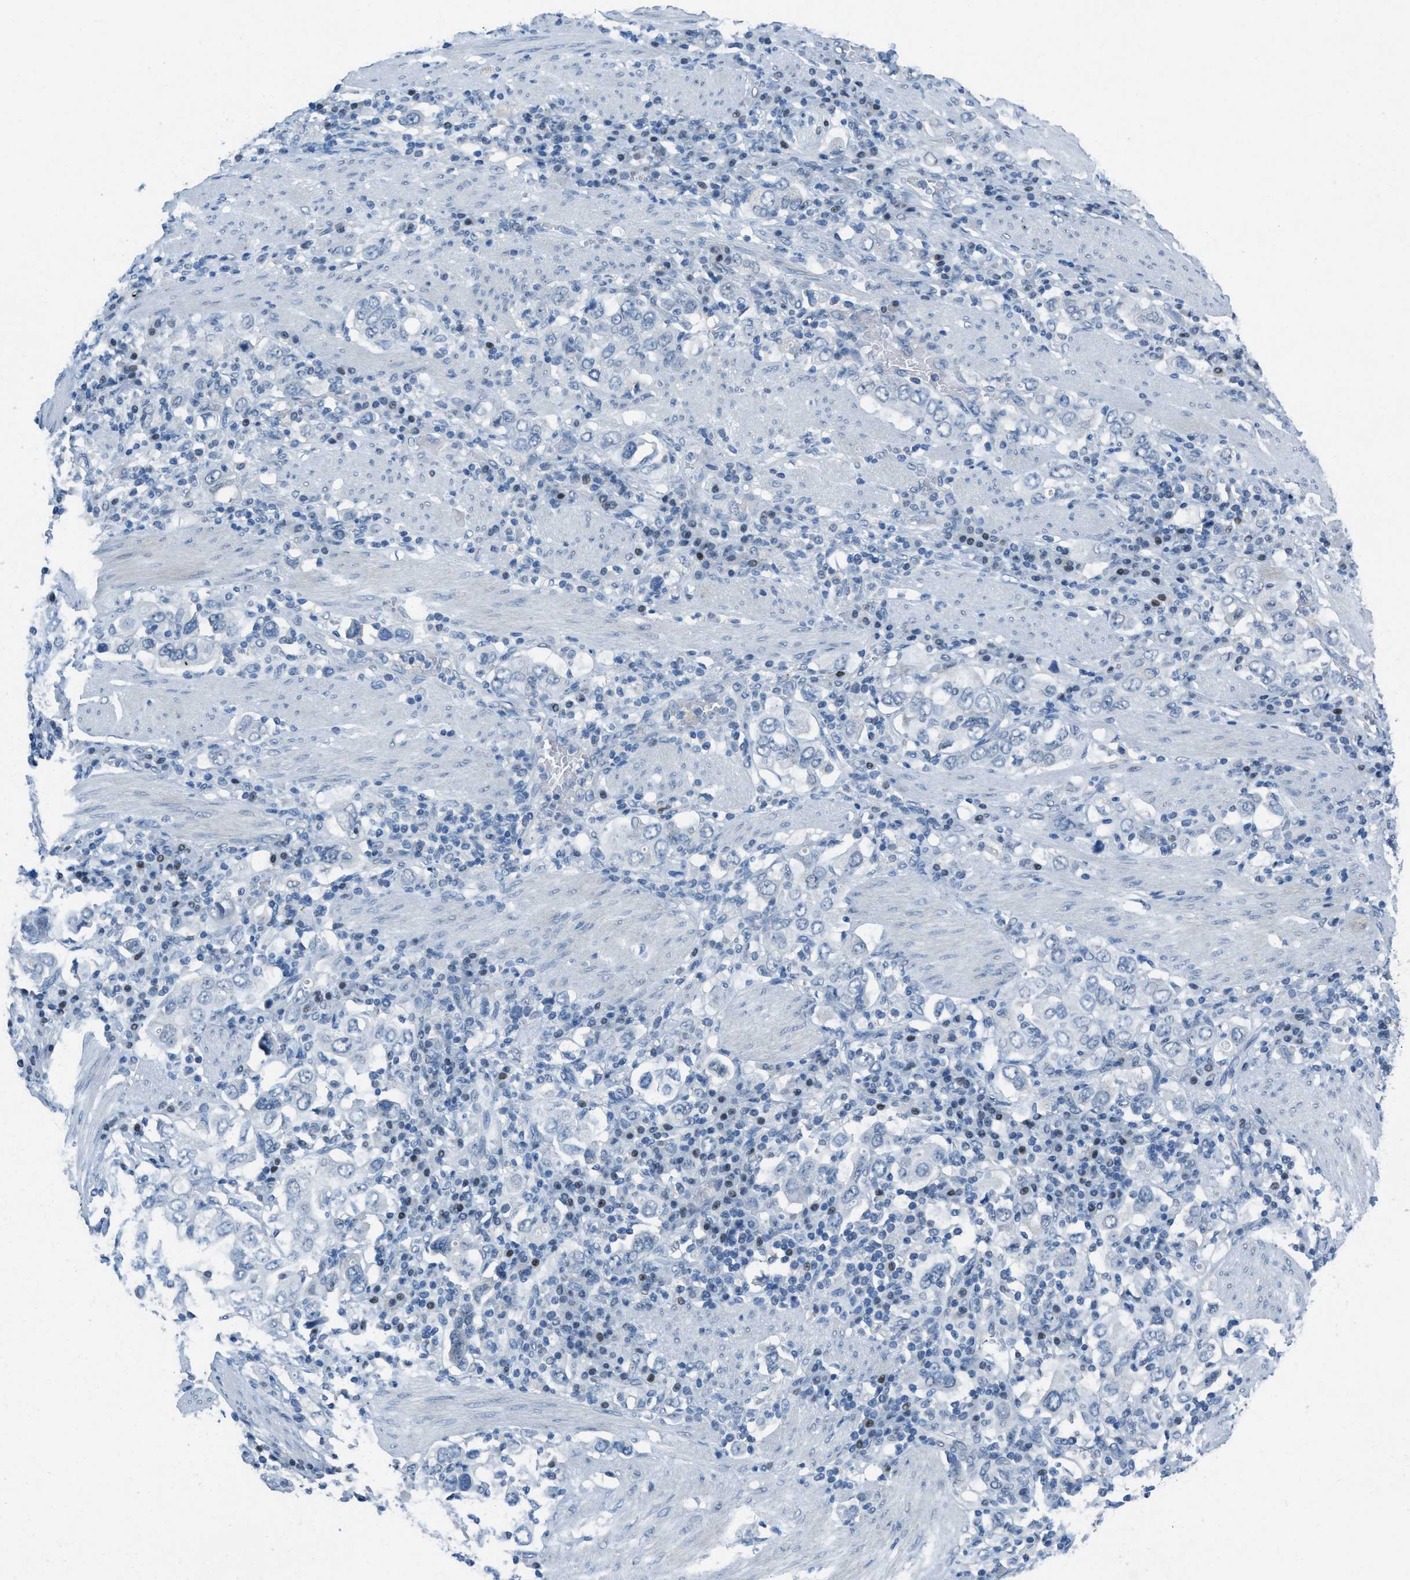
{"staining": {"intensity": "negative", "quantity": "none", "location": "none"}, "tissue": "stomach cancer", "cell_type": "Tumor cells", "image_type": "cancer", "snomed": [{"axis": "morphology", "description": "Adenocarcinoma, NOS"}, {"axis": "topography", "description": "Stomach, upper"}], "caption": "The histopathology image demonstrates no significant staining in tumor cells of stomach adenocarcinoma.", "gene": "TTC13", "patient": {"sex": "male", "age": 62}}